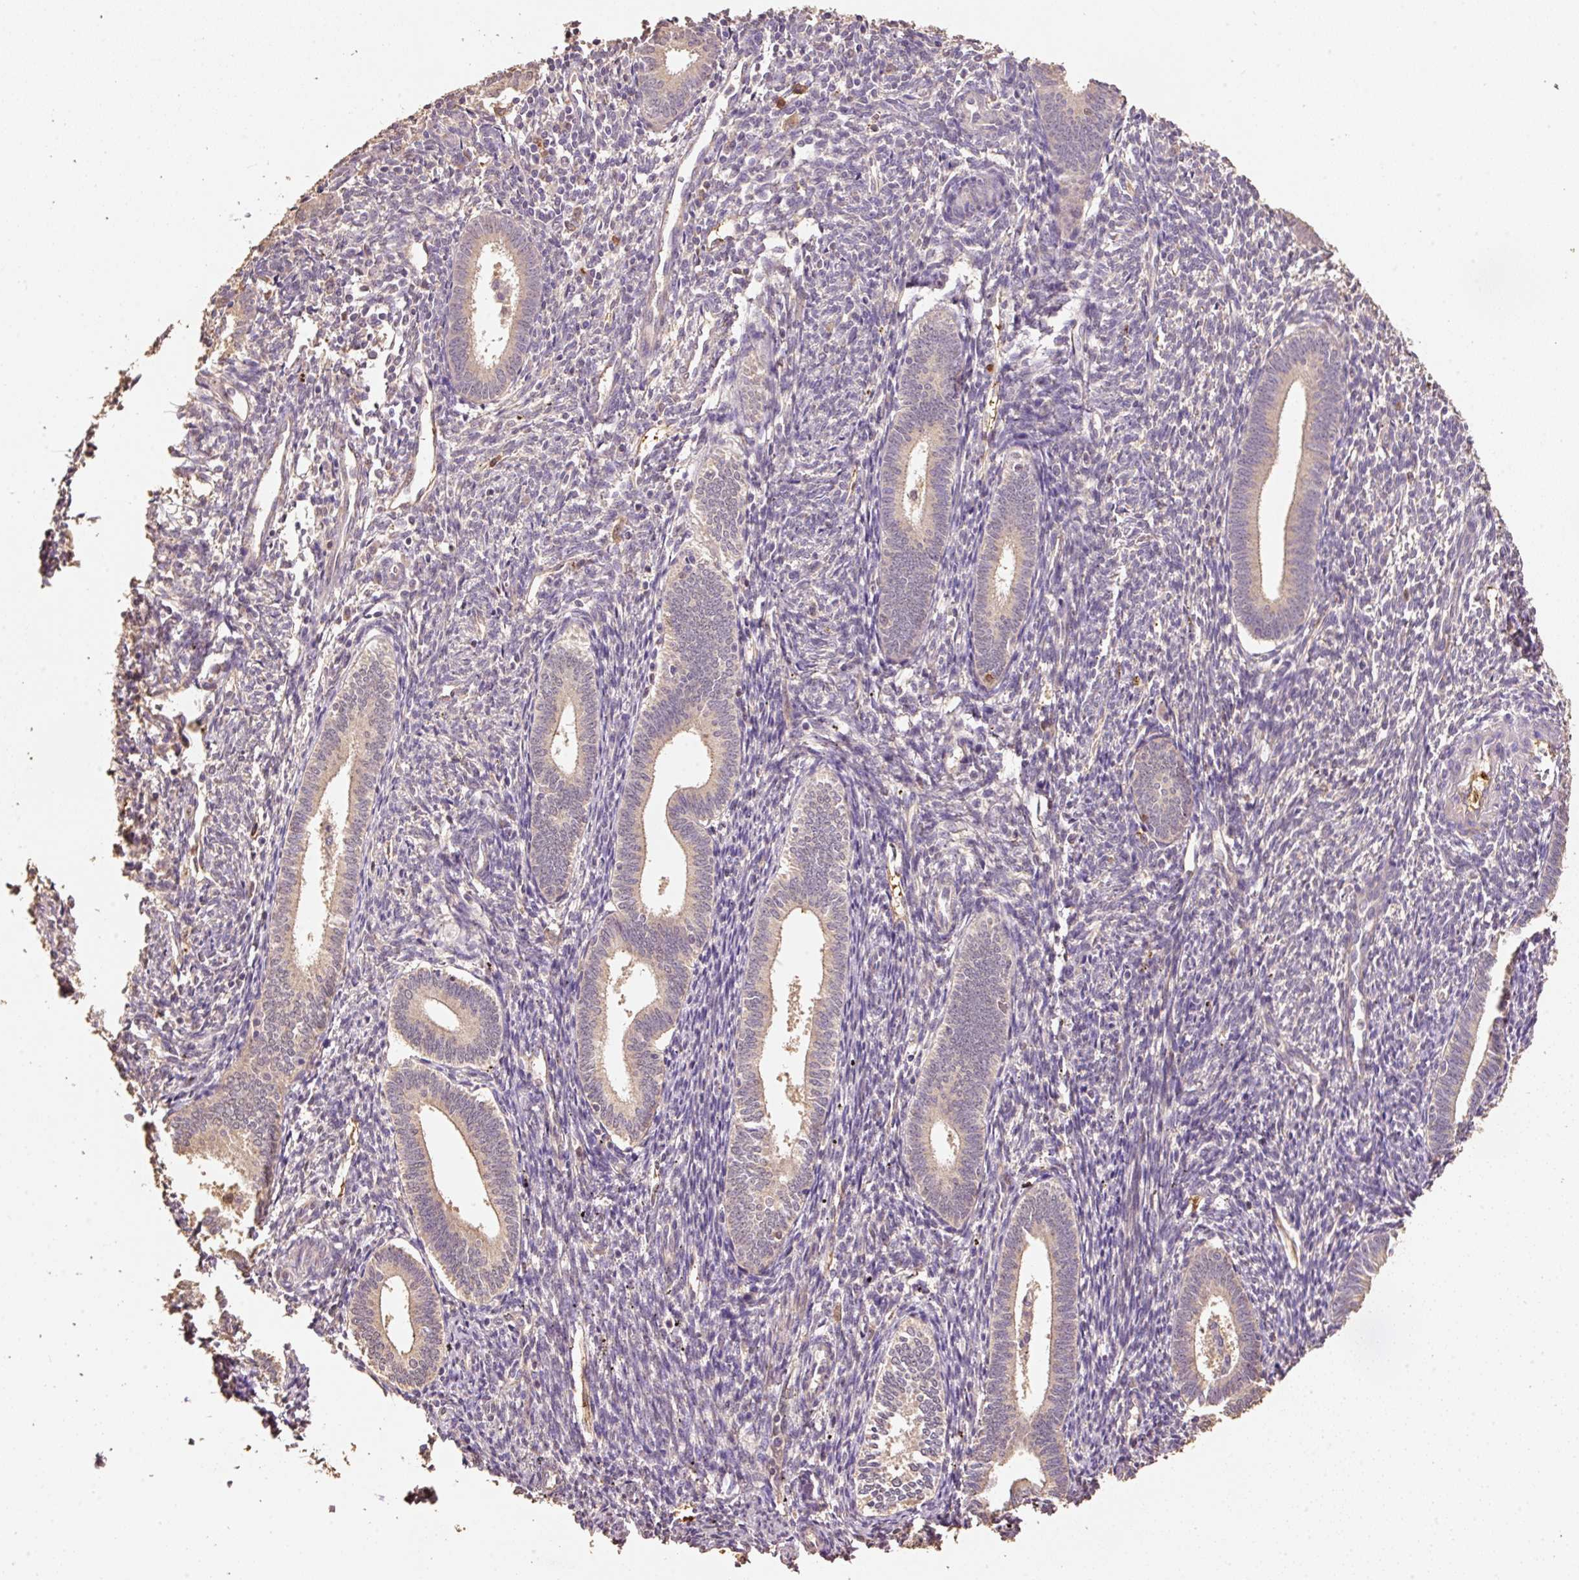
{"staining": {"intensity": "negative", "quantity": "none", "location": "none"}, "tissue": "endometrium", "cell_type": "Cells in endometrial stroma", "image_type": "normal", "snomed": [{"axis": "morphology", "description": "Normal tissue, NOS"}, {"axis": "topography", "description": "Endometrium"}], "caption": "Immunohistochemical staining of normal human endometrium reveals no significant staining in cells in endometrial stroma.", "gene": "HERC2", "patient": {"sex": "female", "age": 41}}